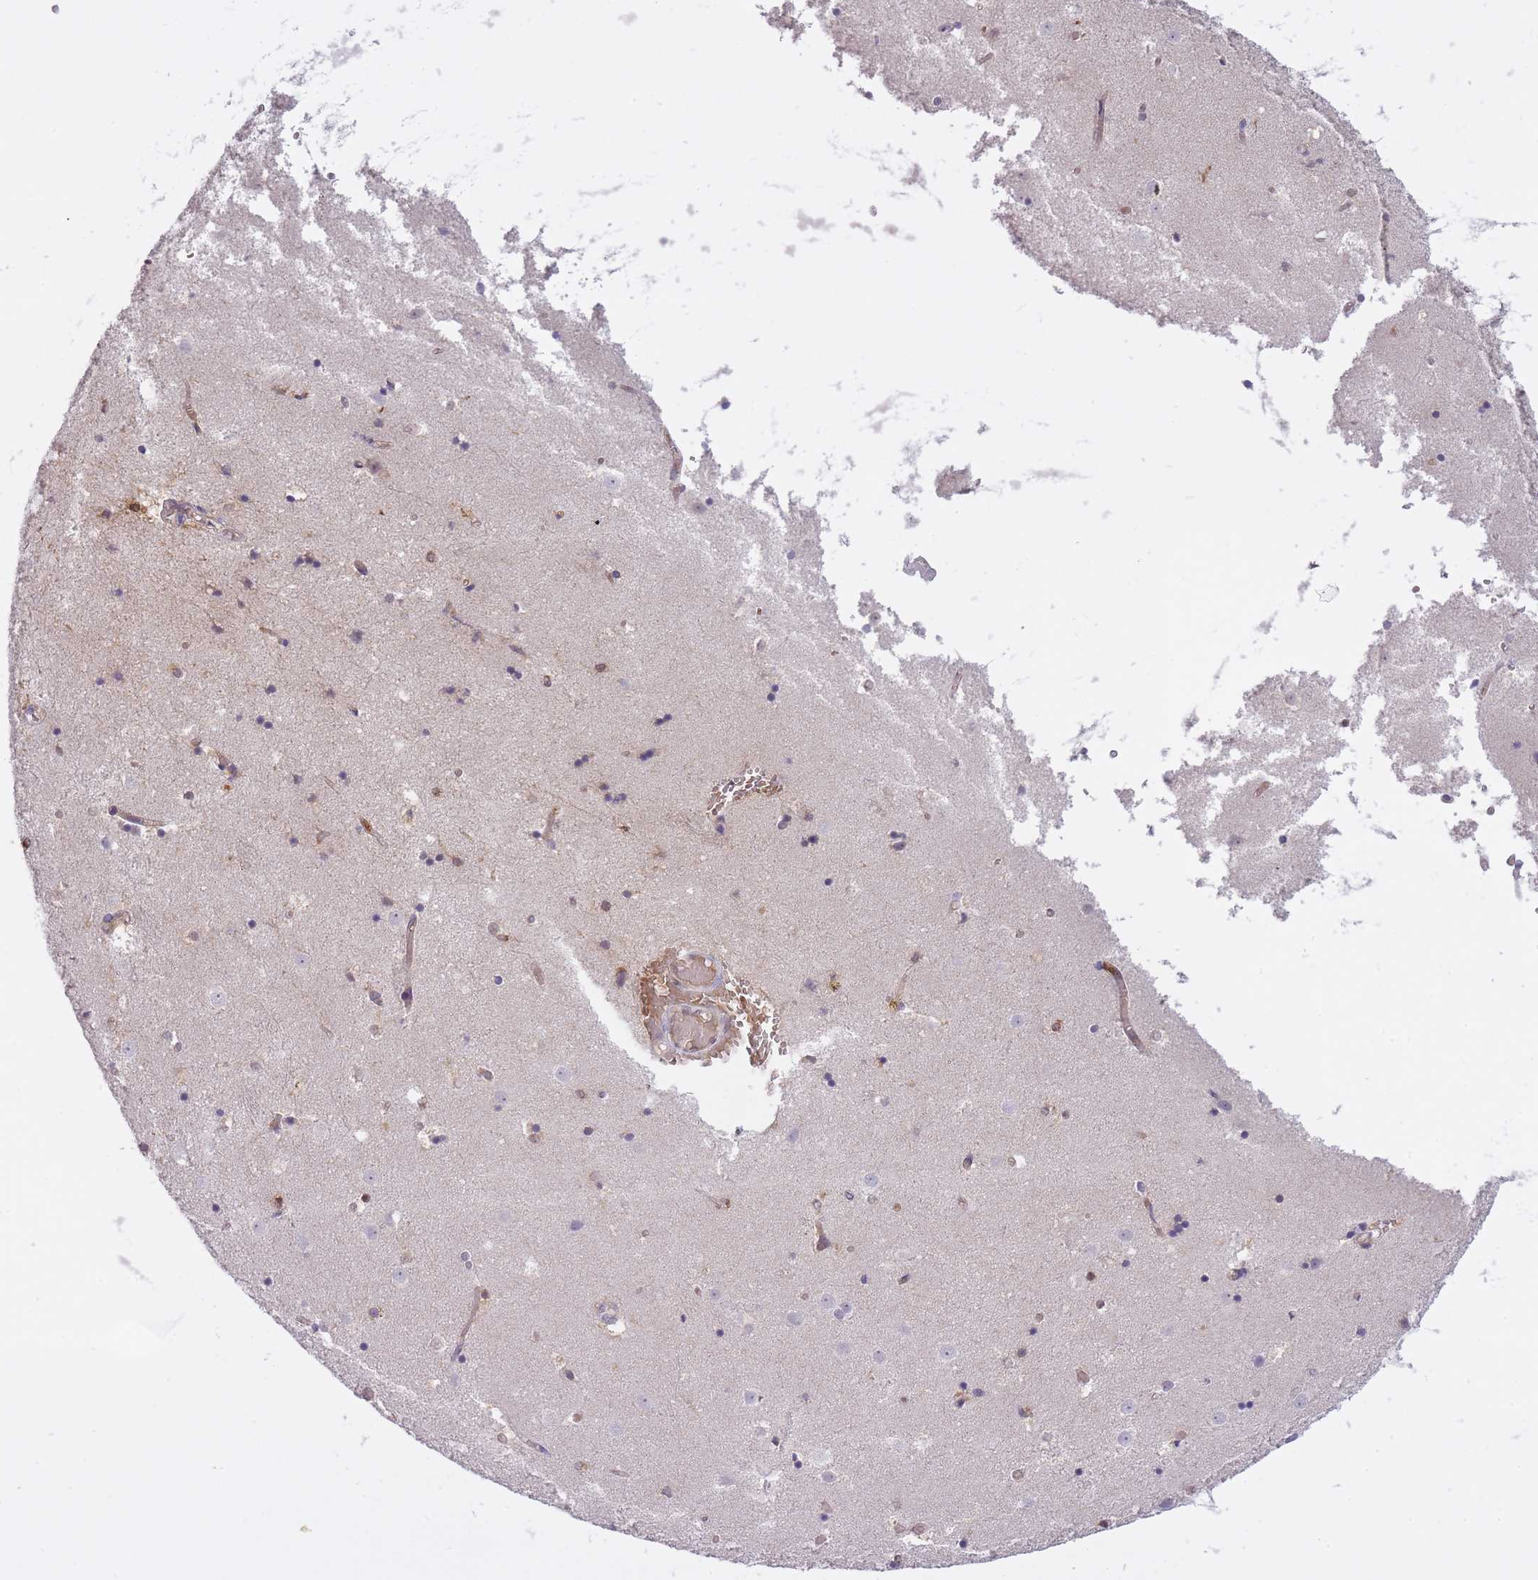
{"staining": {"intensity": "weak", "quantity": "<25%", "location": "nuclear"}, "tissue": "caudate", "cell_type": "Glial cells", "image_type": "normal", "snomed": [{"axis": "morphology", "description": "Normal tissue, NOS"}, {"axis": "topography", "description": "Lateral ventricle wall"}], "caption": "Glial cells show no significant protein staining in benign caudate. Brightfield microscopy of immunohistochemistry (IHC) stained with DAB (3,3'-diaminobenzidine) (brown) and hematoxylin (blue), captured at high magnification.", "gene": "CXorf38", "patient": {"sex": "female", "age": 52}}